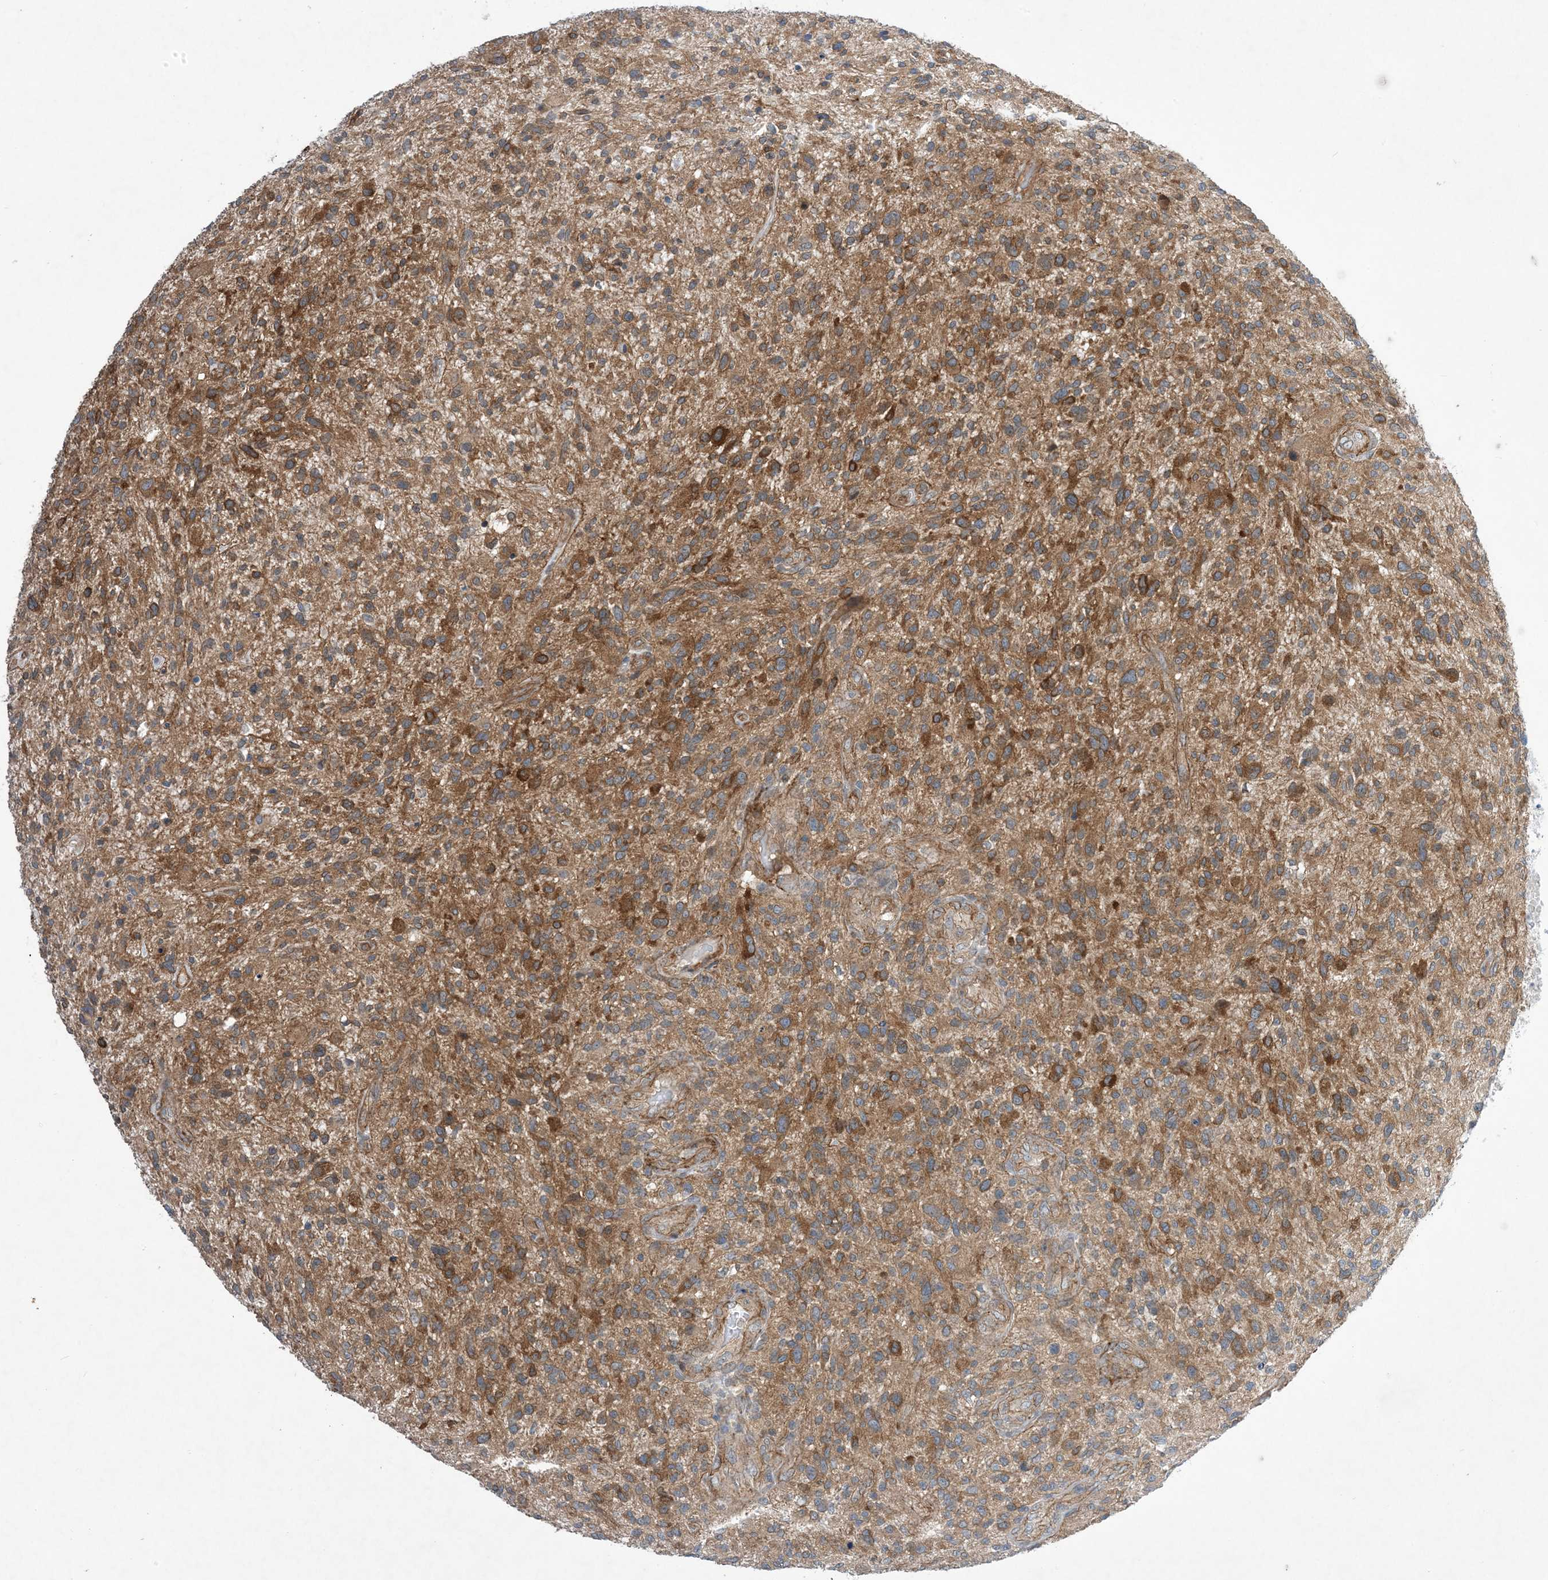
{"staining": {"intensity": "moderate", "quantity": ">75%", "location": "cytoplasmic/membranous"}, "tissue": "glioma", "cell_type": "Tumor cells", "image_type": "cancer", "snomed": [{"axis": "morphology", "description": "Glioma, malignant, High grade"}, {"axis": "topography", "description": "Brain"}], "caption": "The immunohistochemical stain shows moderate cytoplasmic/membranous positivity in tumor cells of glioma tissue.", "gene": "EHBP1", "patient": {"sex": "male", "age": 47}}